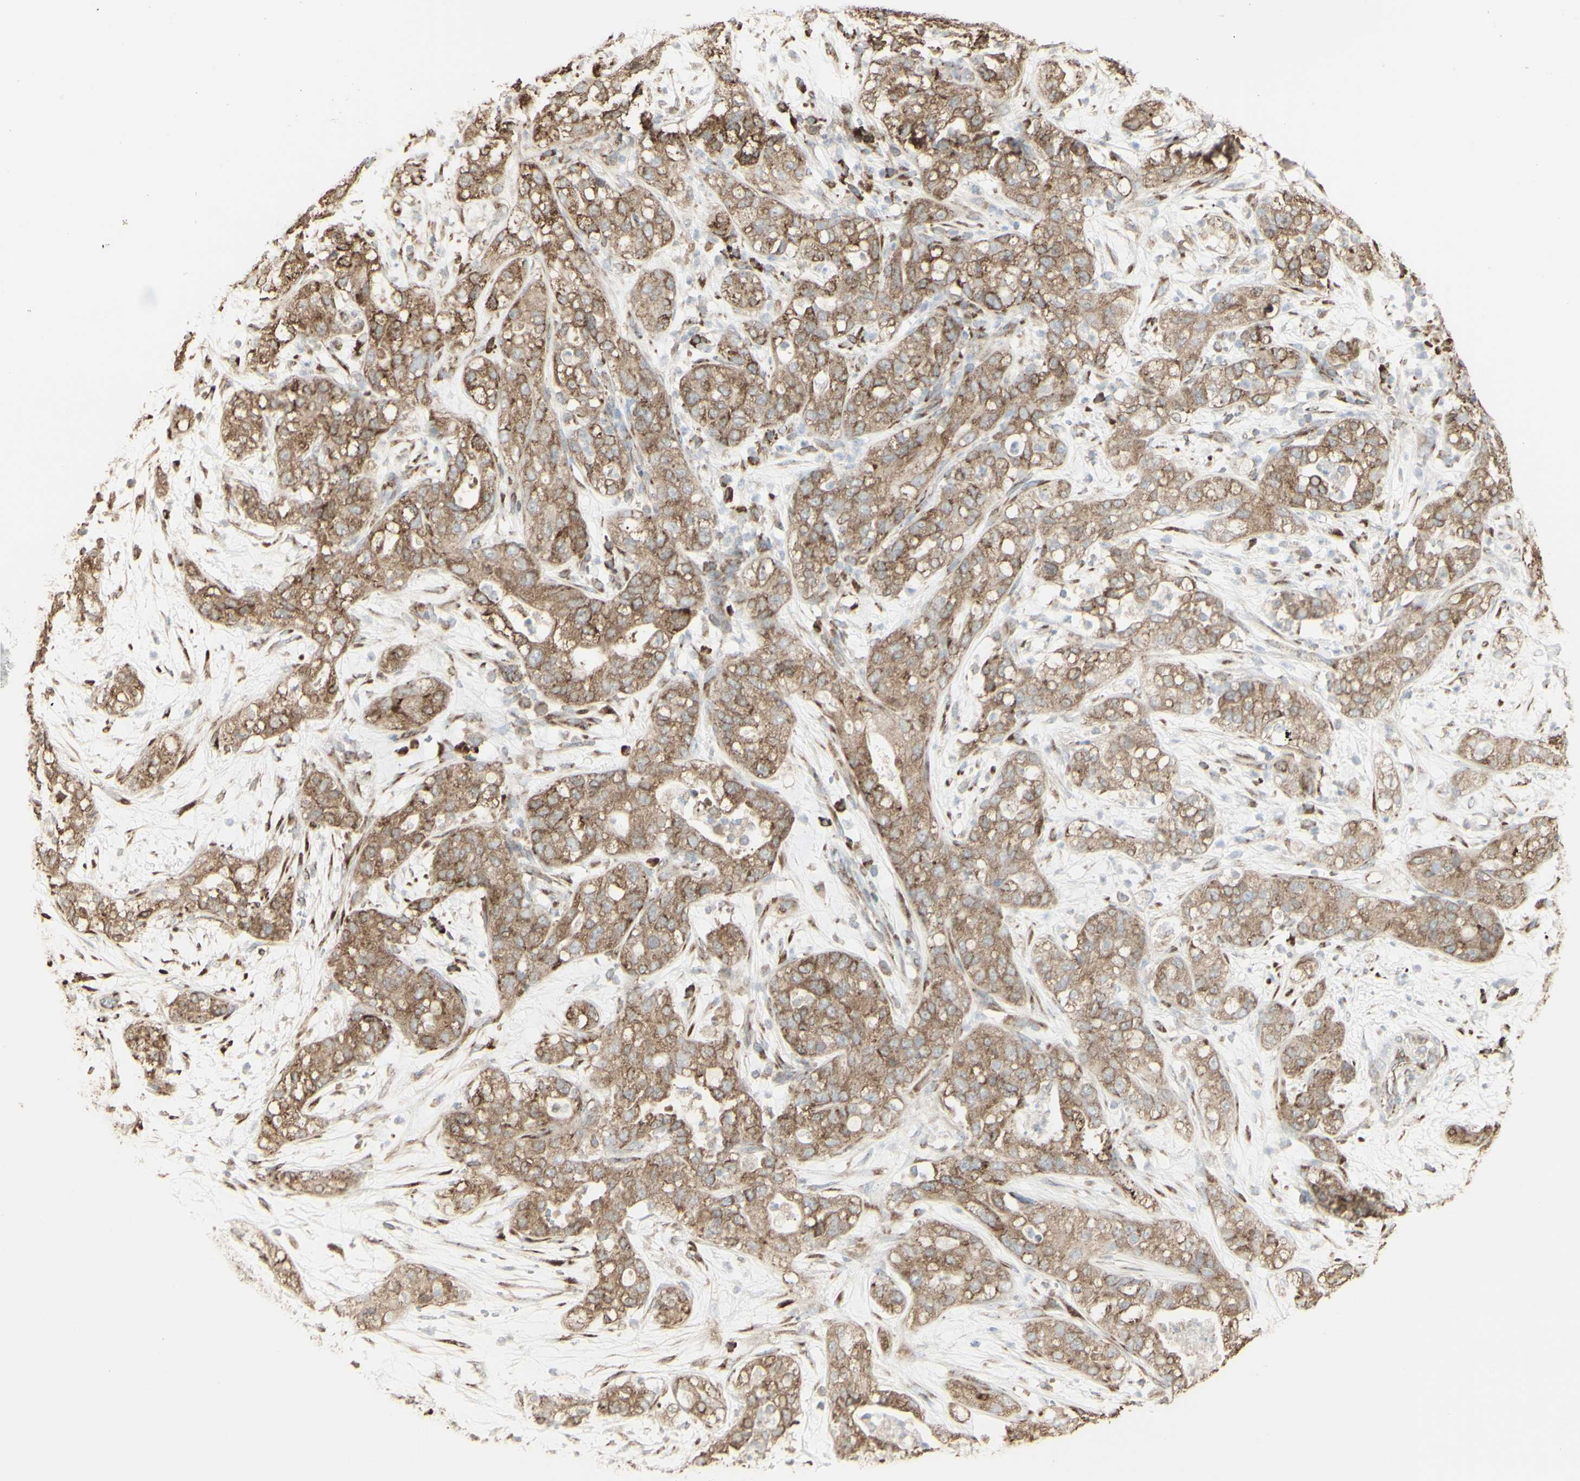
{"staining": {"intensity": "moderate", "quantity": ">75%", "location": "cytoplasmic/membranous"}, "tissue": "pancreatic cancer", "cell_type": "Tumor cells", "image_type": "cancer", "snomed": [{"axis": "morphology", "description": "Adenocarcinoma, NOS"}, {"axis": "topography", "description": "Pancreas"}], "caption": "Moderate cytoplasmic/membranous expression for a protein is seen in approximately >75% of tumor cells of pancreatic cancer (adenocarcinoma) using IHC.", "gene": "EEF1B2", "patient": {"sex": "female", "age": 78}}